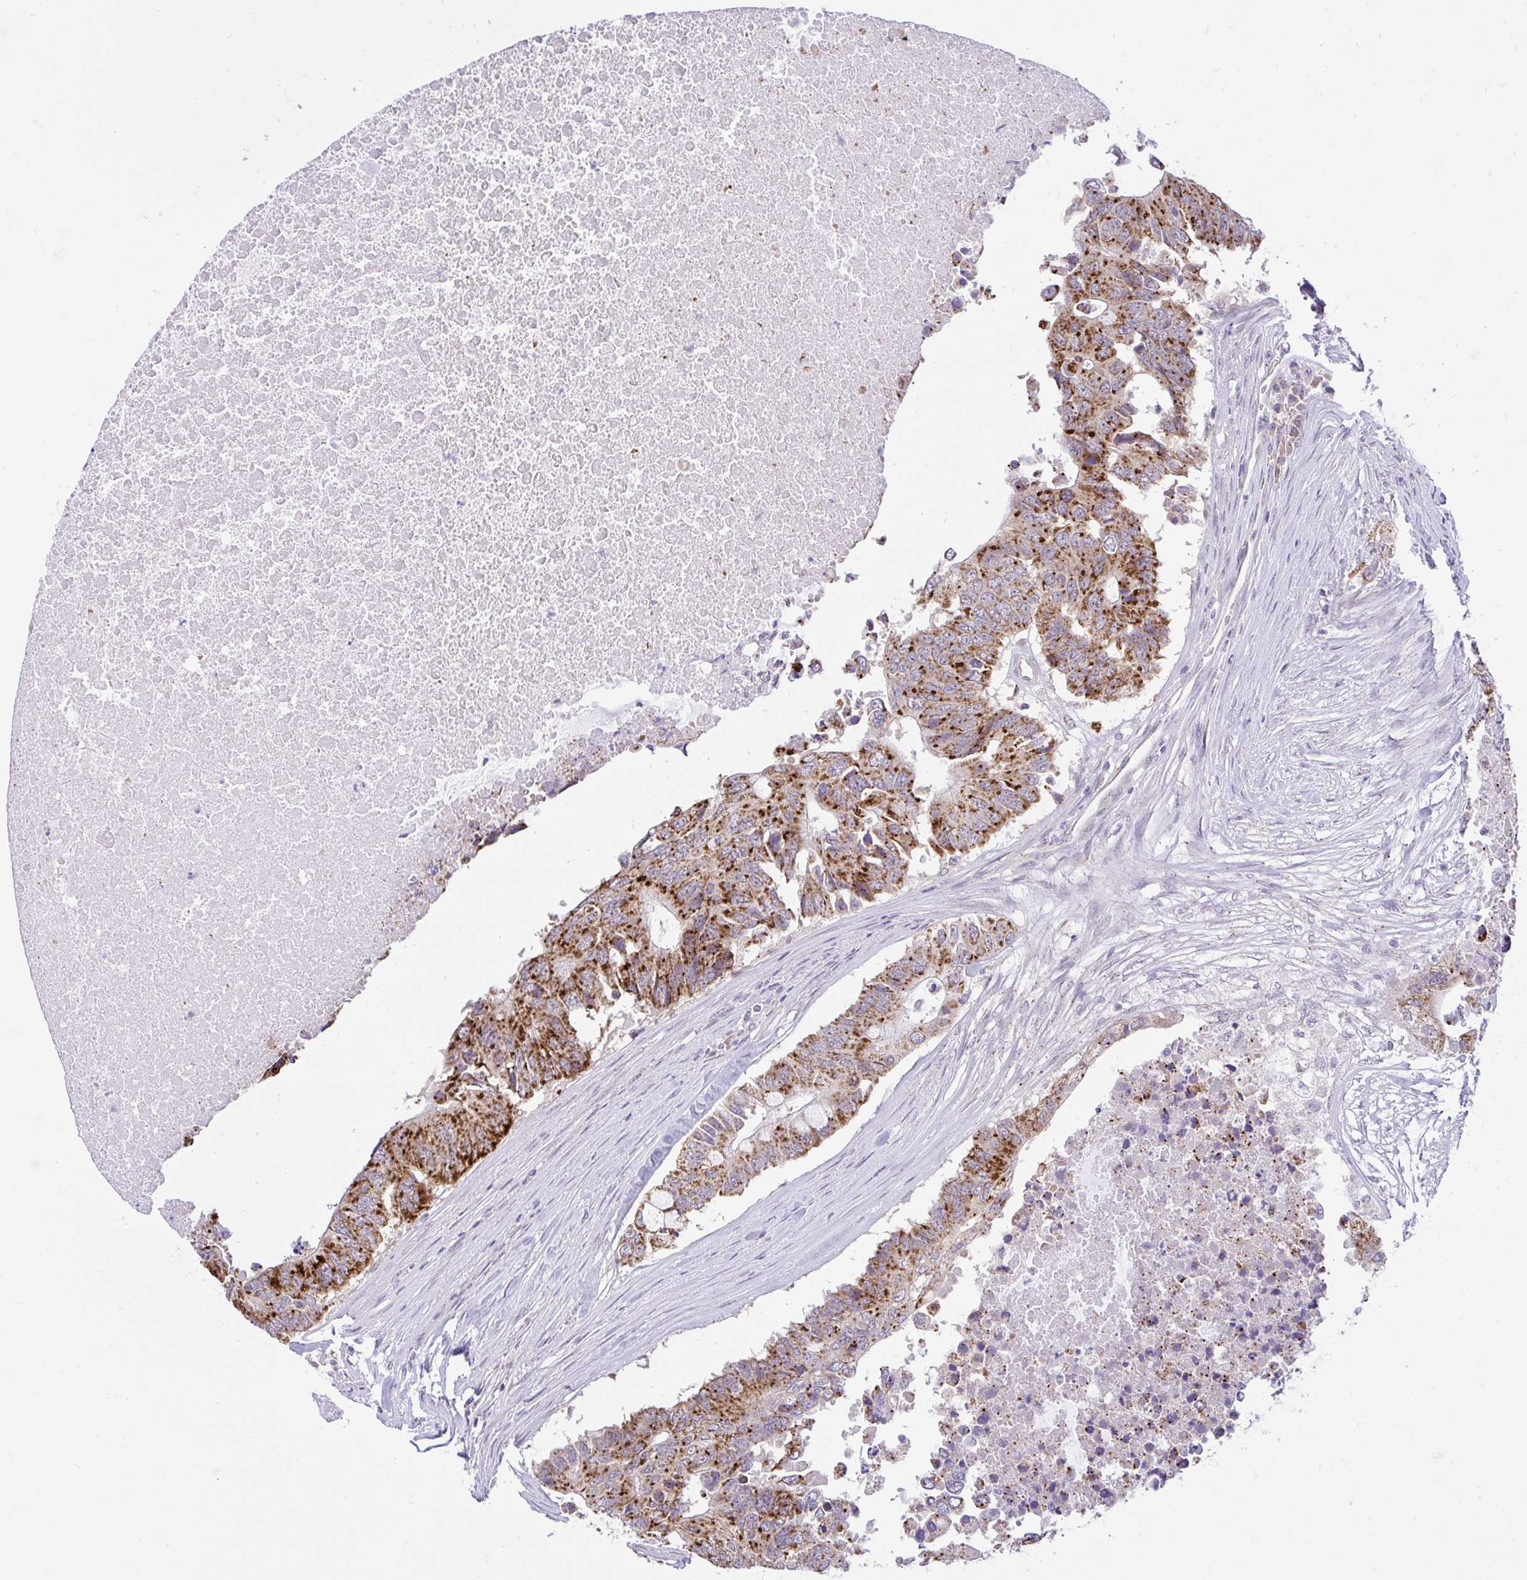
{"staining": {"intensity": "strong", "quantity": ">75%", "location": "cytoplasmic/membranous"}, "tissue": "colorectal cancer", "cell_type": "Tumor cells", "image_type": "cancer", "snomed": [{"axis": "morphology", "description": "Adenocarcinoma, NOS"}, {"axis": "topography", "description": "Colon"}], "caption": "IHC of colorectal cancer (adenocarcinoma) shows high levels of strong cytoplasmic/membranous positivity in approximately >75% of tumor cells.", "gene": "PYCR2", "patient": {"sex": "male", "age": 71}}